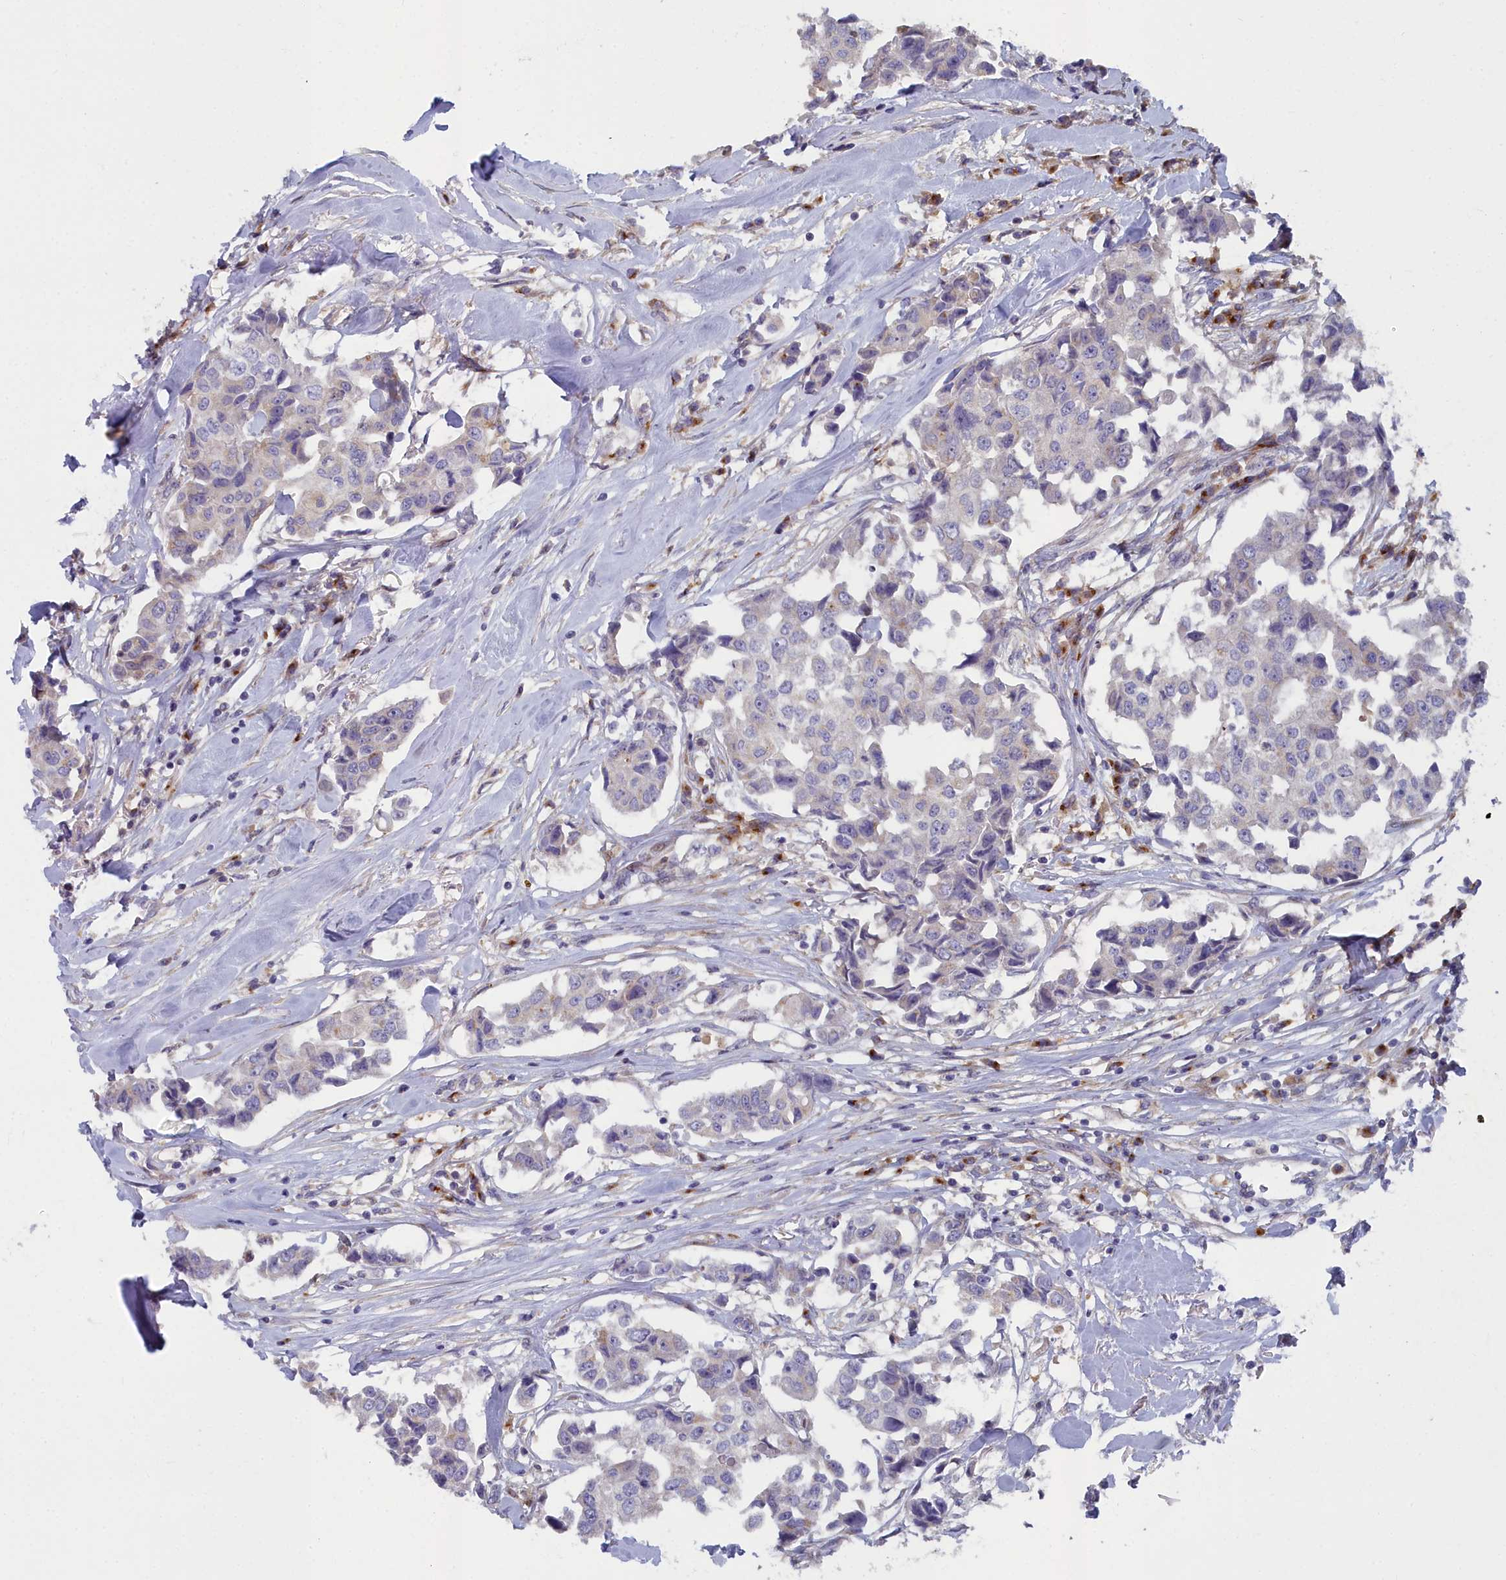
{"staining": {"intensity": "negative", "quantity": "none", "location": "none"}, "tissue": "breast cancer", "cell_type": "Tumor cells", "image_type": "cancer", "snomed": [{"axis": "morphology", "description": "Duct carcinoma"}, {"axis": "topography", "description": "Breast"}], "caption": "The image reveals no significant positivity in tumor cells of breast infiltrating ductal carcinoma.", "gene": "B9D2", "patient": {"sex": "female", "age": 80}}